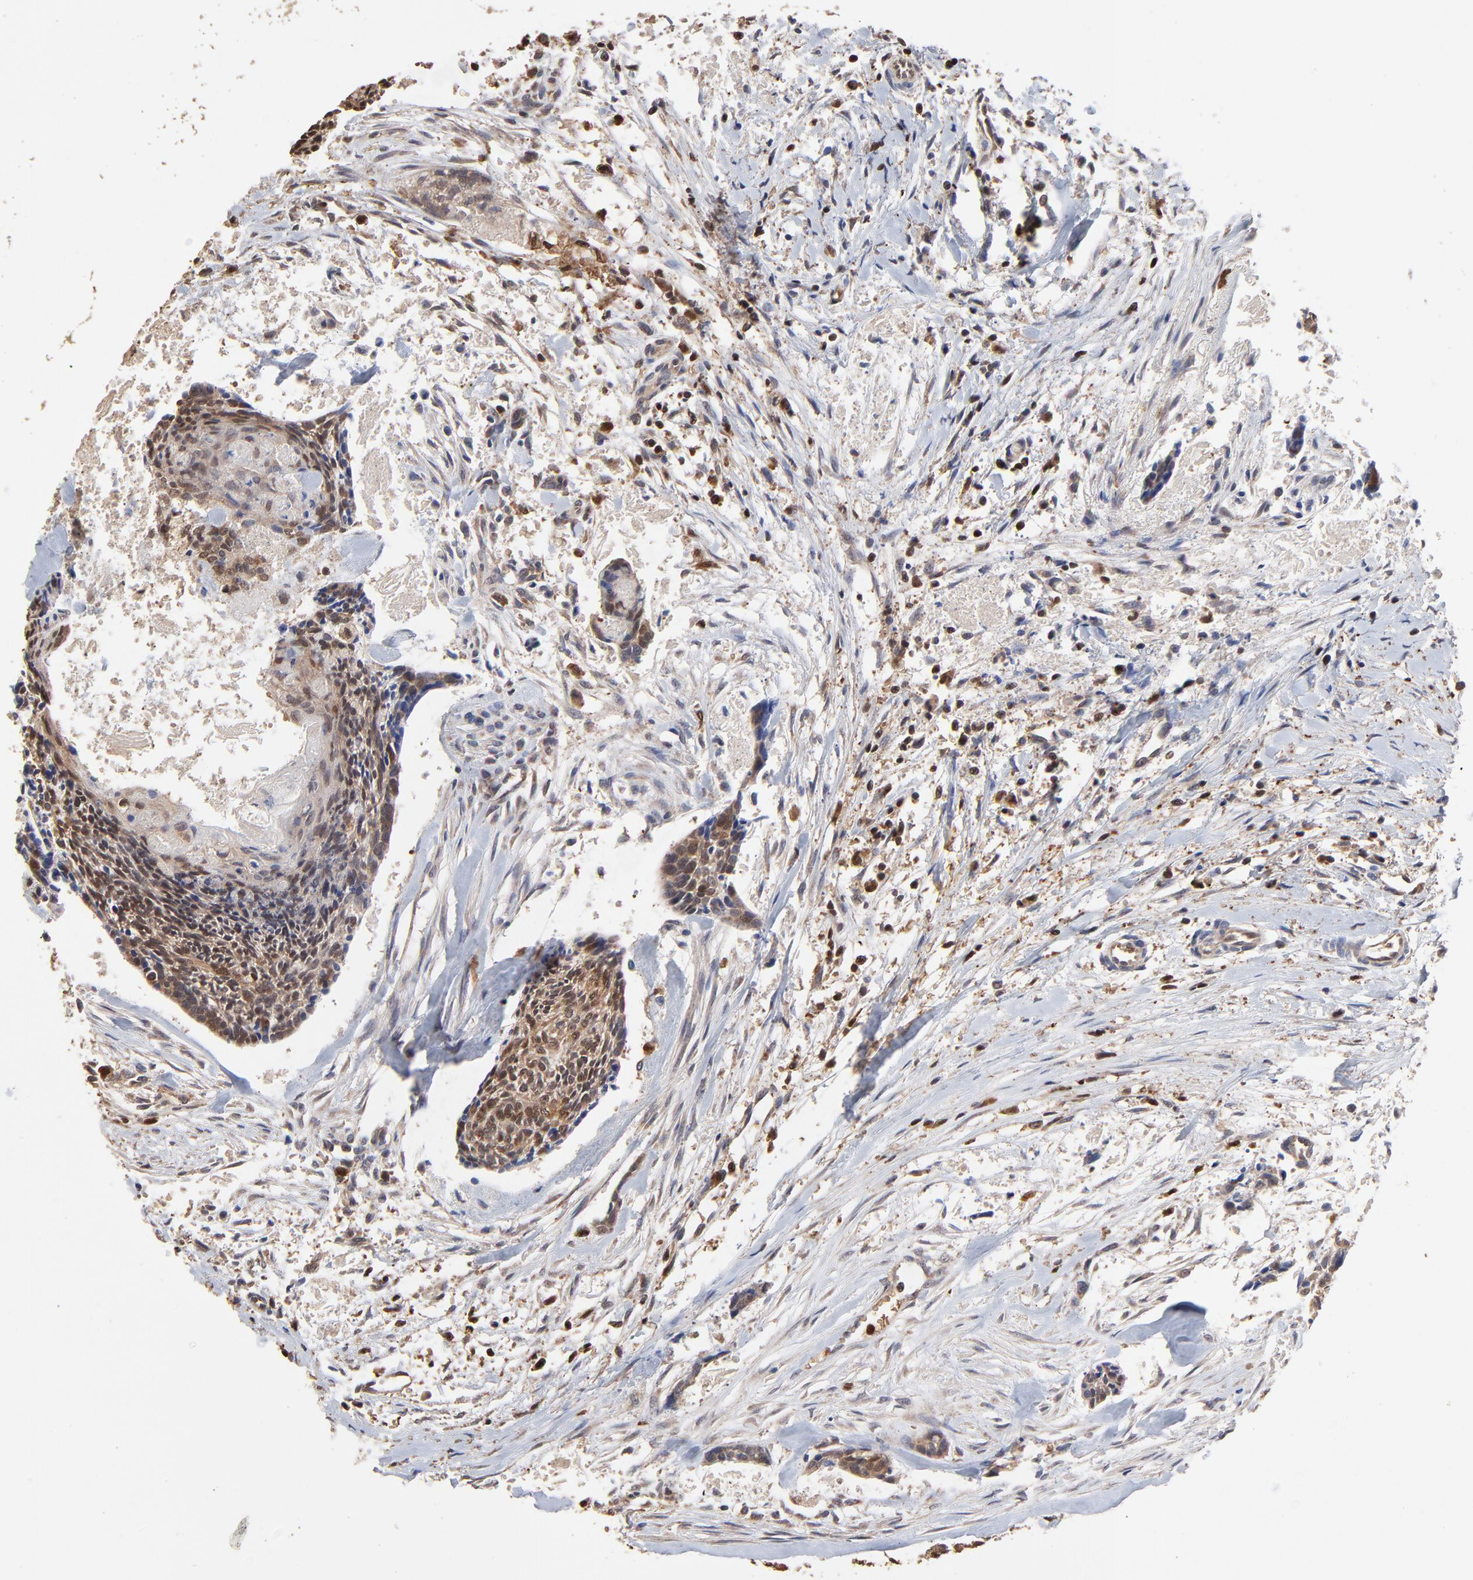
{"staining": {"intensity": "weak", "quantity": ">75%", "location": "cytoplasmic/membranous,nuclear"}, "tissue": "head and neck cancer", "cell_type": "Tumor cells", "image_type": "cancer", "snomed": [{"axis": "morphology", "description": "Squamous cell carcinoma, NOS"}, {"axis": "topography", "description": "Salivary gland"}, {"axis": "topography", "description": "Head-Neck"}], "caption": "IHC micrograph of human head and neck cancer (squamous cell carcinoma) stained for a protein (brown), which shows low levels of weak cytoplasmic/membranous and nuclear expression in approximately >75% of tumor cells.", "gene": "CASP1", "patient": {"sex": "male", "age": 70}}